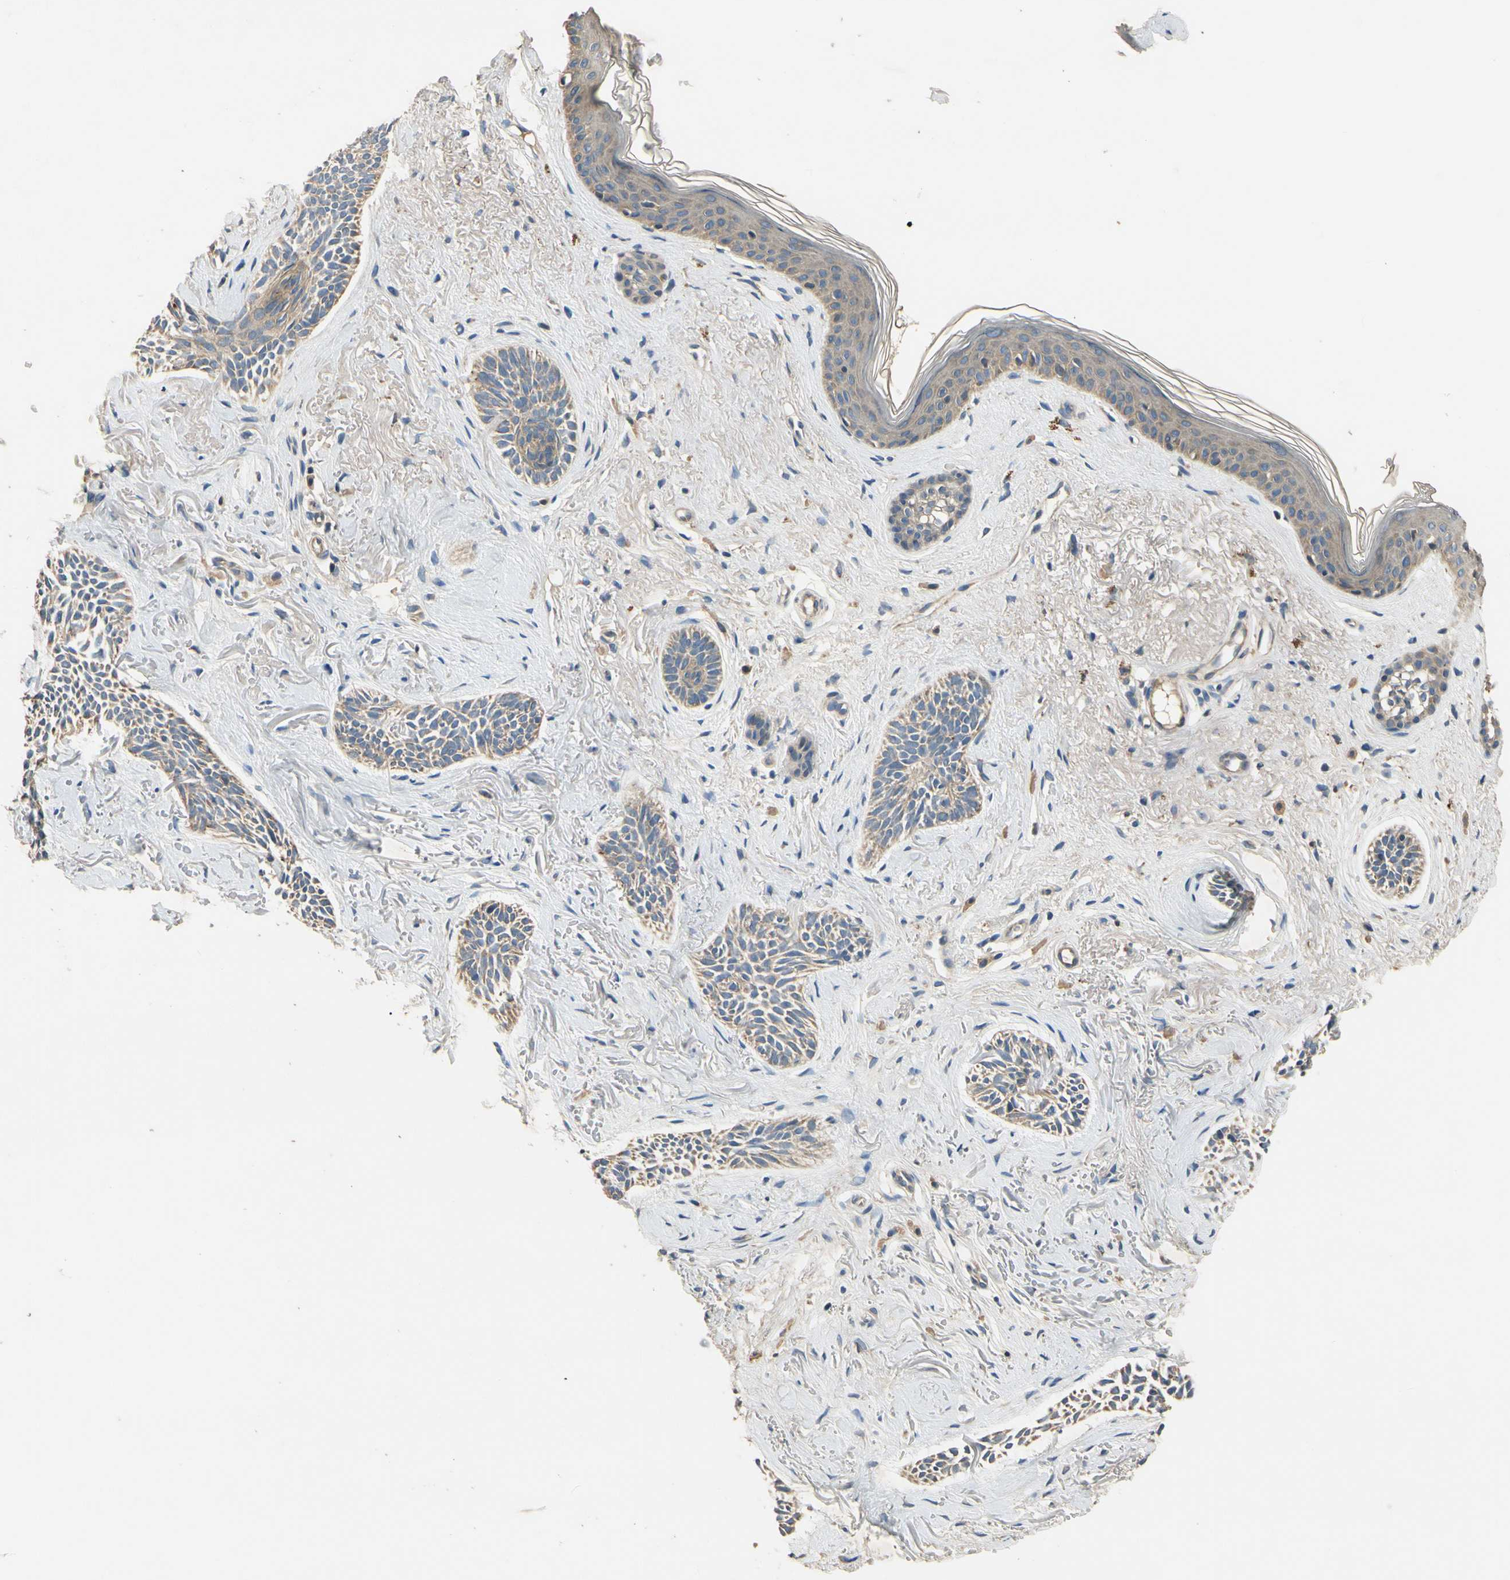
{"staining": {"intensity": "weak", "quantity": "25%-75%", "location": "cytoplasmic/membranous"}, "tissue": "skin cancer", "cell_type": "Tumor cells", "image_type": "cancer", "snomed": [{"axis": "morphology", "description": "Normal tissue, NOS"}, {"axis": "morphology", "description": "Basal cell carcinoma"}, {"axis": "topography", "description": "Skin"}], "caption": "Immunohistochemical staining of skin cancer displays weak cytoplasmic/membranous protein positivity in approximately 25%-75% of tumor cells.", "gene": "ALKBH3", "patient": {"sex": "female", "age": 84}}